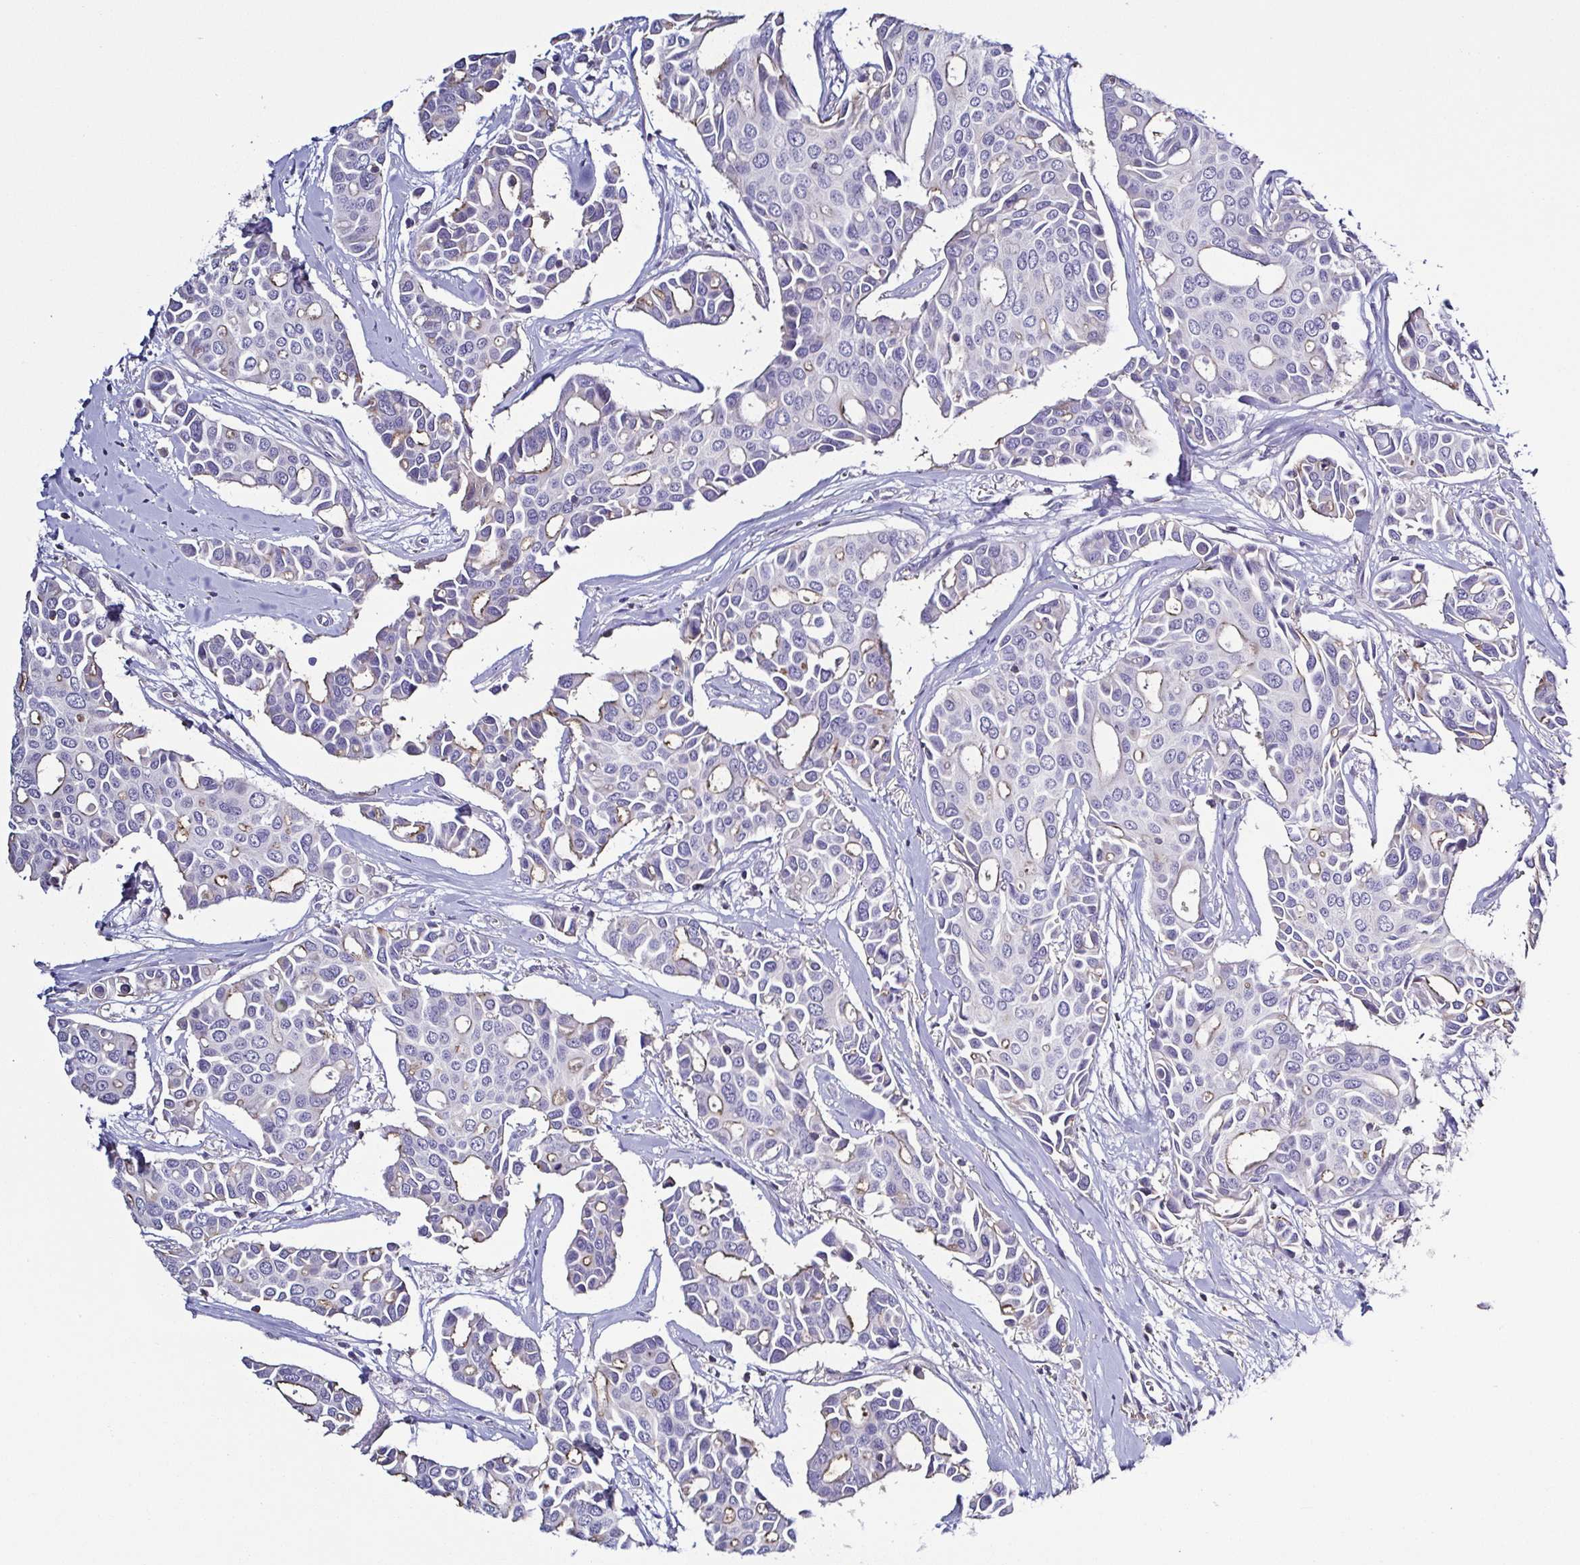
{"staining": {"intensity": "negative", "quantity": "none", "location": "none"}, "tissue": "breast cancer", "cell_type": "Tumor cells", "image_type": "cancer", "snomed": [{"axis": "morphology", "description": "Duct carcinoma"}, {"axis": "topography", "description": "Breast"}], "caption": "Photomicrograph shows no significant protein positivity in tumor cells of breast infiltrating ductal carcinoma.", "gene": "TNNT2", "patient": {"sex": "female", "age": 54}}